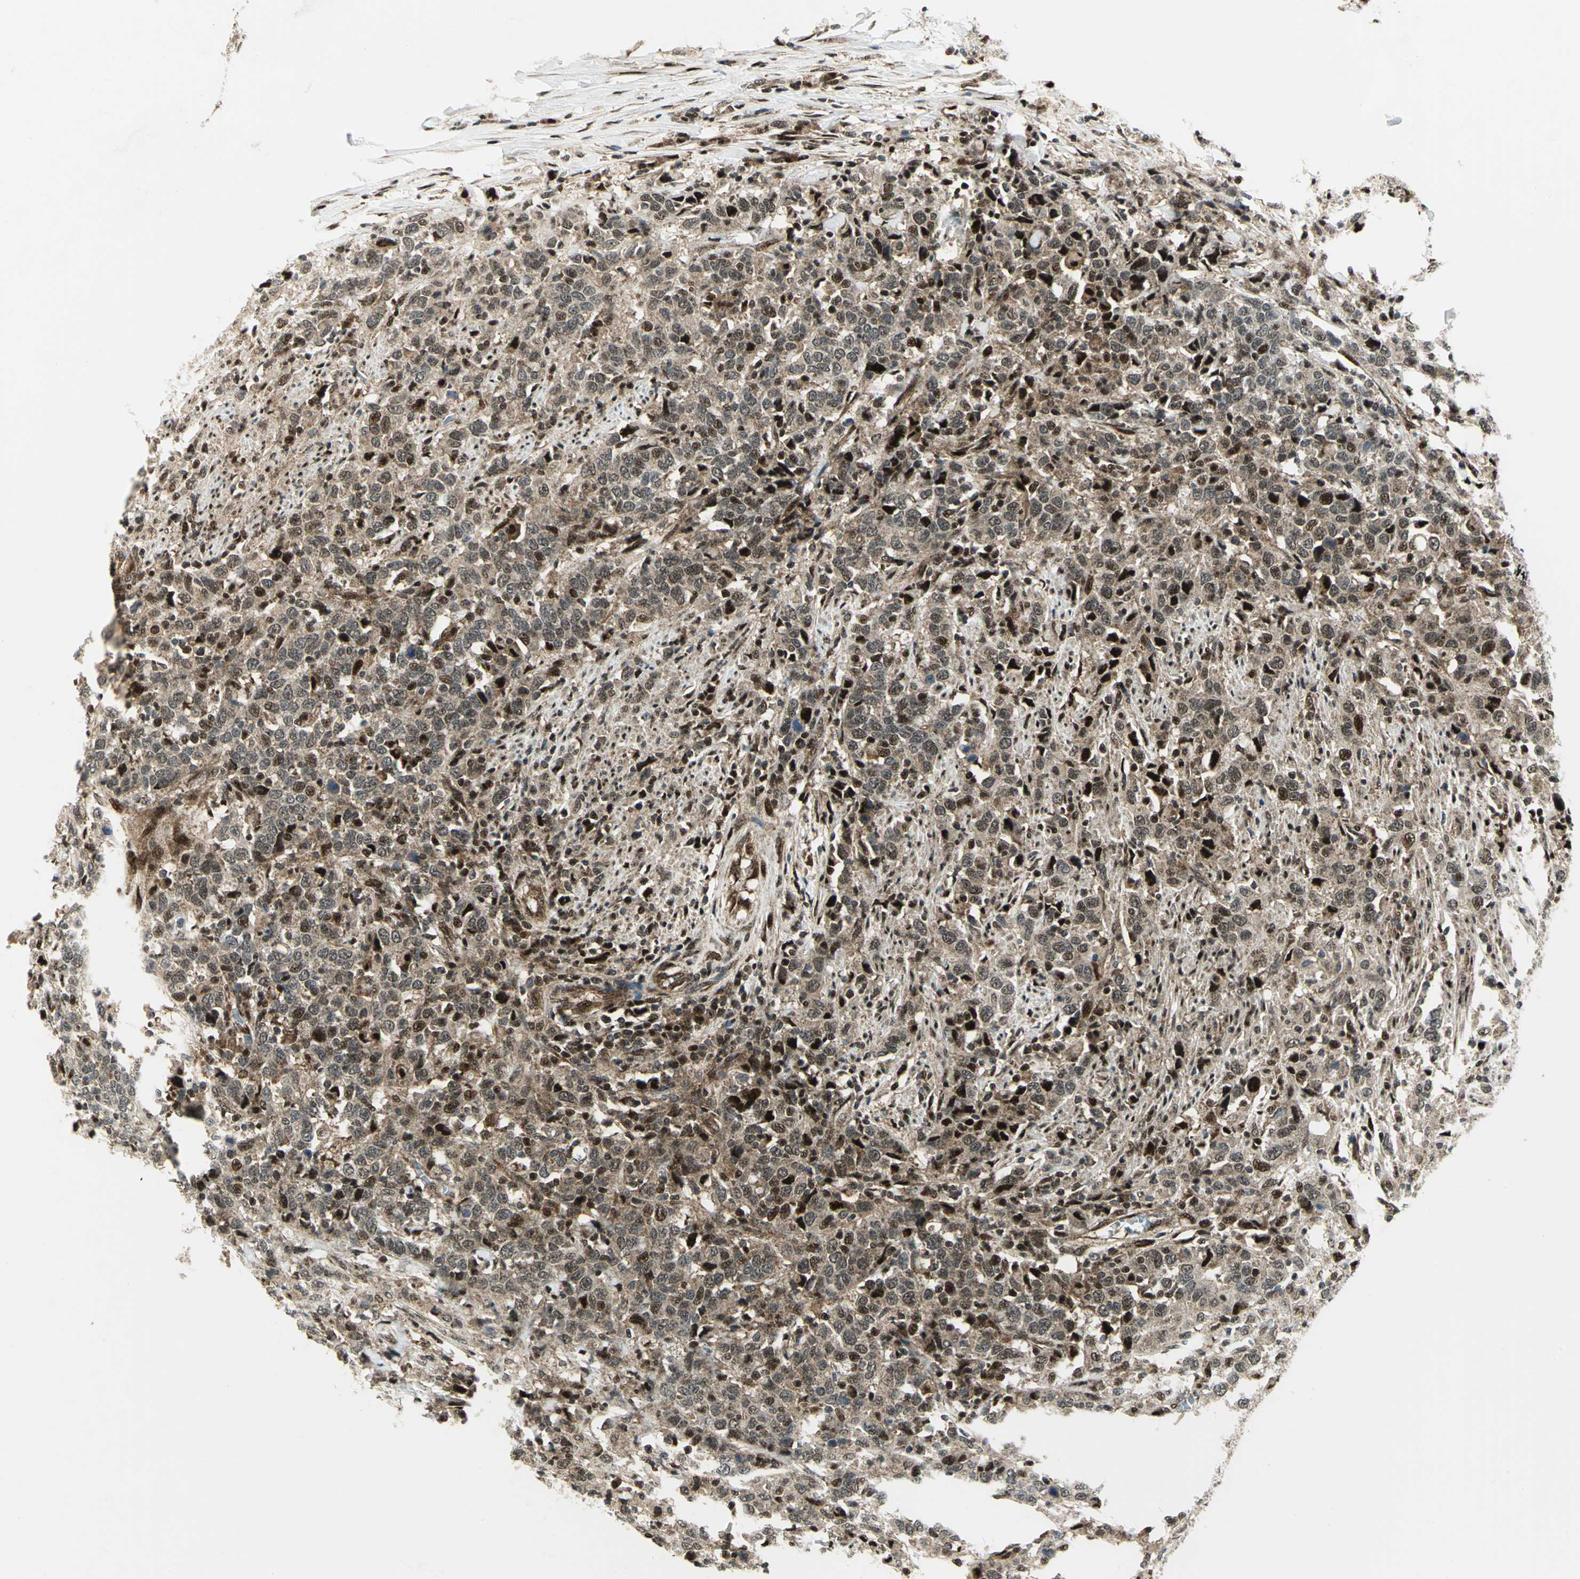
{"staining": {"intensity": "strong", "quantity": ">75%", "location": "cytoplasmic/membranous,nuclear"}, "tissue": "urothelial cancer", "cell_type": "Tumor cells", "image_type": "cancer", "snomed": [{"axis": "morphology", "description": "Urothelial carcinoma, High grade"}, {"axis": "topography", "description": "Urinary bladder"}], "caption": "IHC image of urothelial cancer stained for a protein (brown), which displays high levels of strong cytoplasmic/membranous and nuclear staining in about >75% of tumor cells.", "gene": "COPS5", "patient": {"sex": "male", "age": 61}}